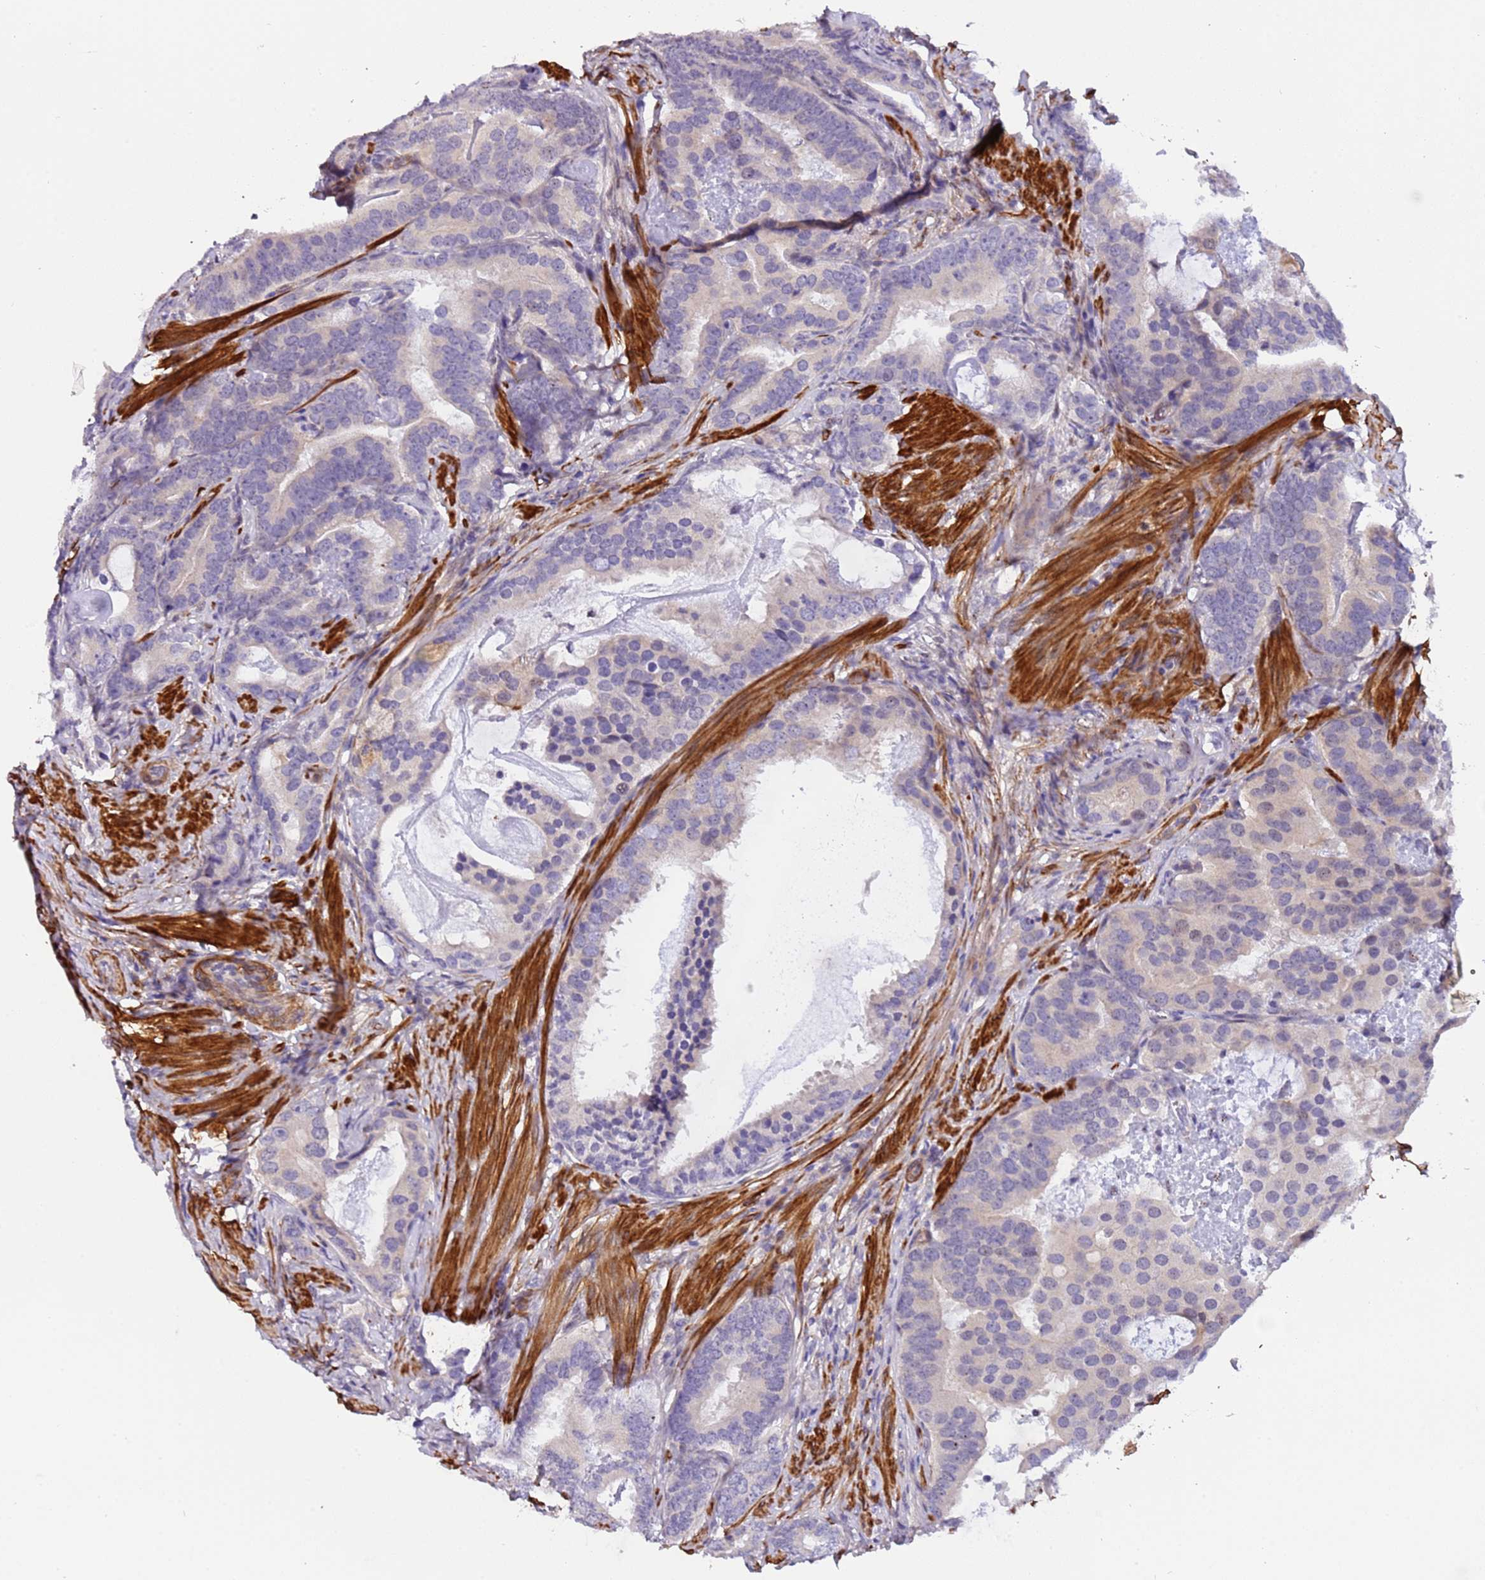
{"staining": {"intensity": "negative", "quantity": "none", "location": "none"}, "tissue": "prostate cancer", "cell_type": "Tumor cells", "image_type": "cancer", "snomed": [{"axis": "morphology", "description": "Adenocarcinoma, Low grade"}, {"axis": "topography", "description": "Prostate"}], "caption": "Immunohistochemistry (IHC) histopathology image of prostate cancer stained for a protein (brown), which displays no expression in tumor cells. The staining was performed using DAB to visualize the protein expression in brown, while the nuclei were stained in blue with hematoxylin (Magnification: 20x).", "gene": "PLEKHH1", "patient": {"sex": "male", "age": 71}}